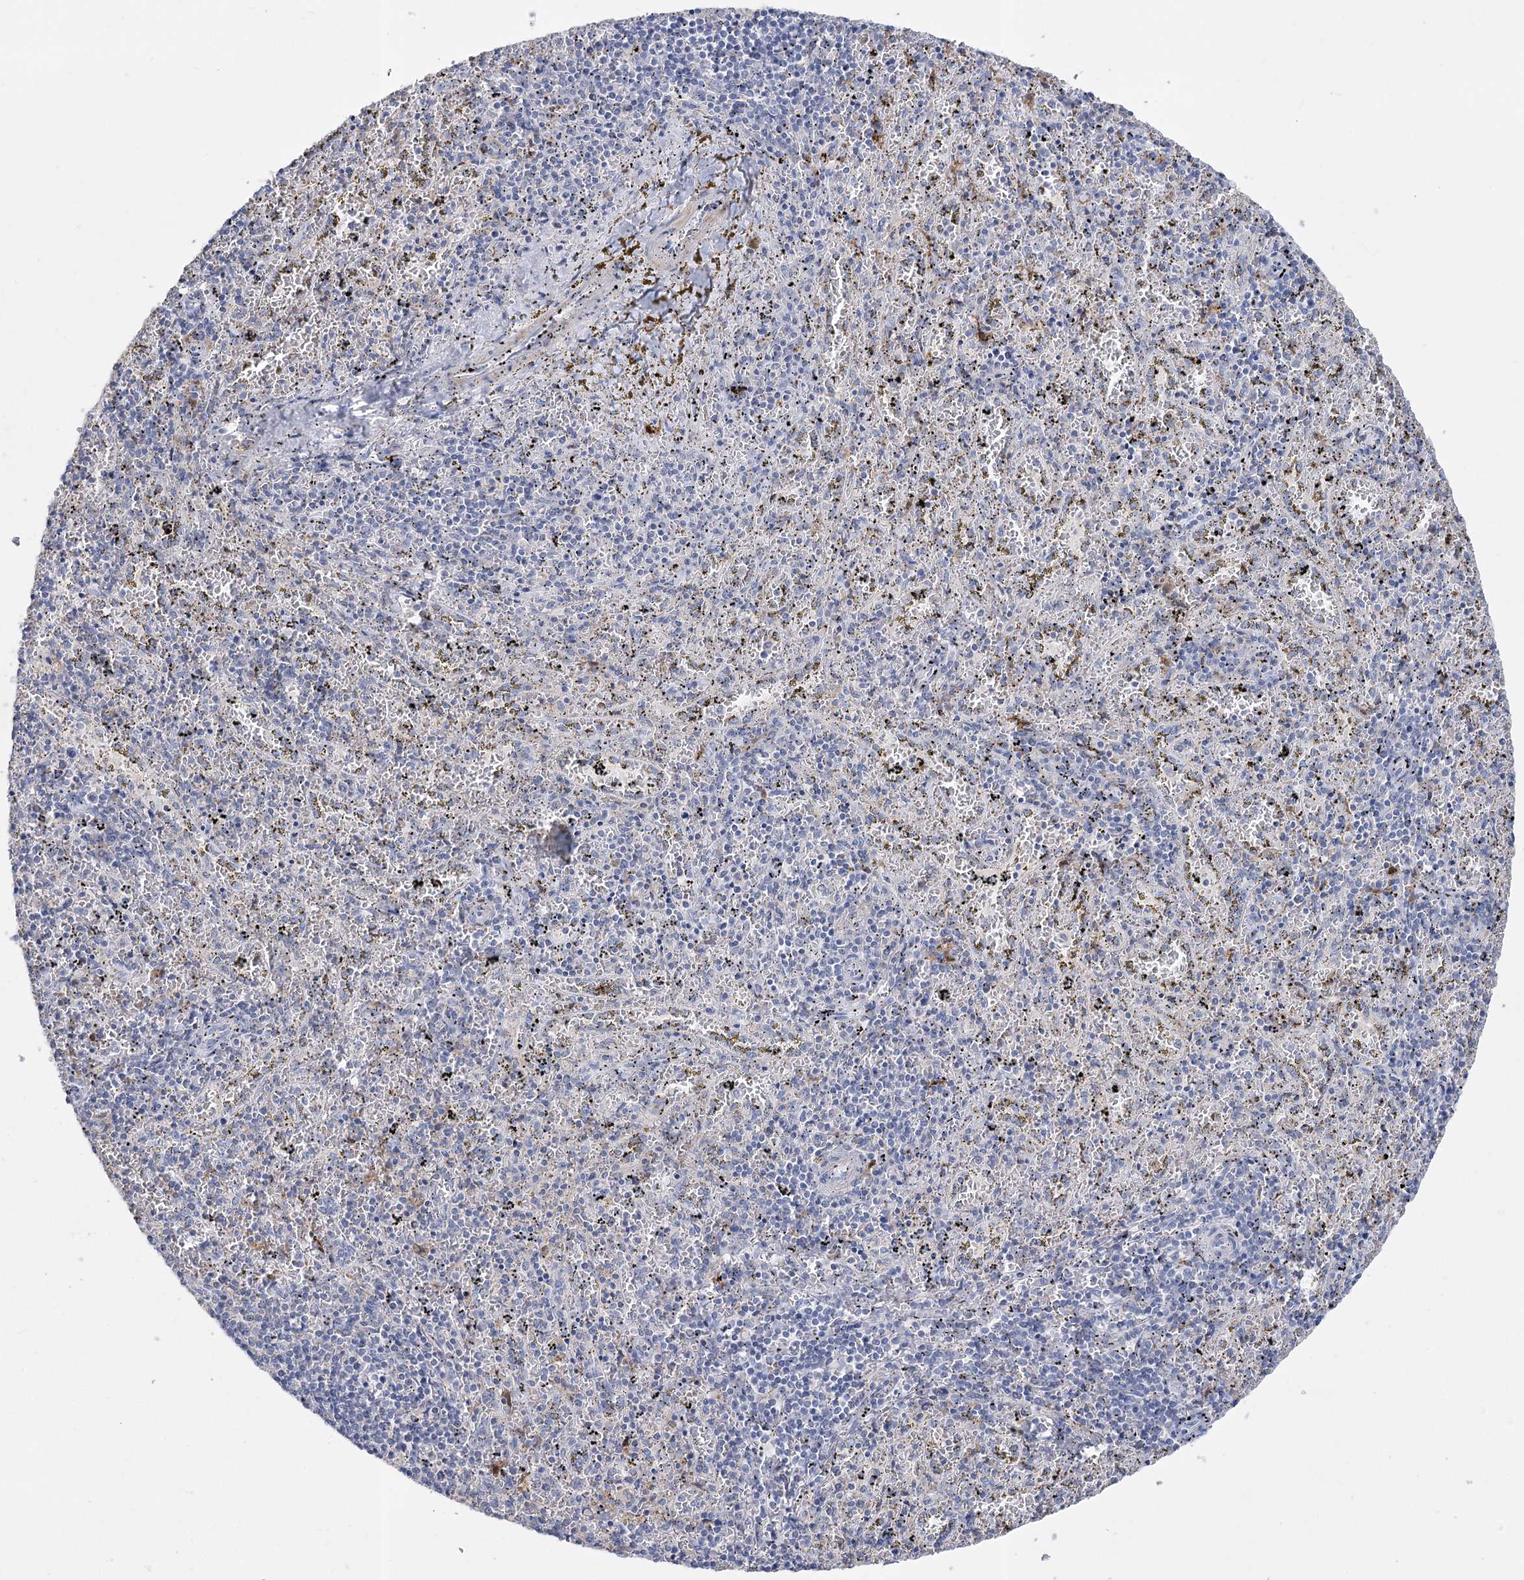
{"staining": {"intensity": "negative", "quantity": "none", "location": "none"}, "tissue": "spleen", "cell_type": "Cells in red pulp", "image_type": "normal", "snomed": [{"axis": "morphology", "description": "Normal tissue, NOS"}, {"axis": "topography", "description": "Spleen"}], "caption": "Spleen stained for a protein using immunohistochemistry (IHC) shows no staining cells in red pulp.", "gene": "PCDHA1", "patient": {"sex": "male", "age": 11}}